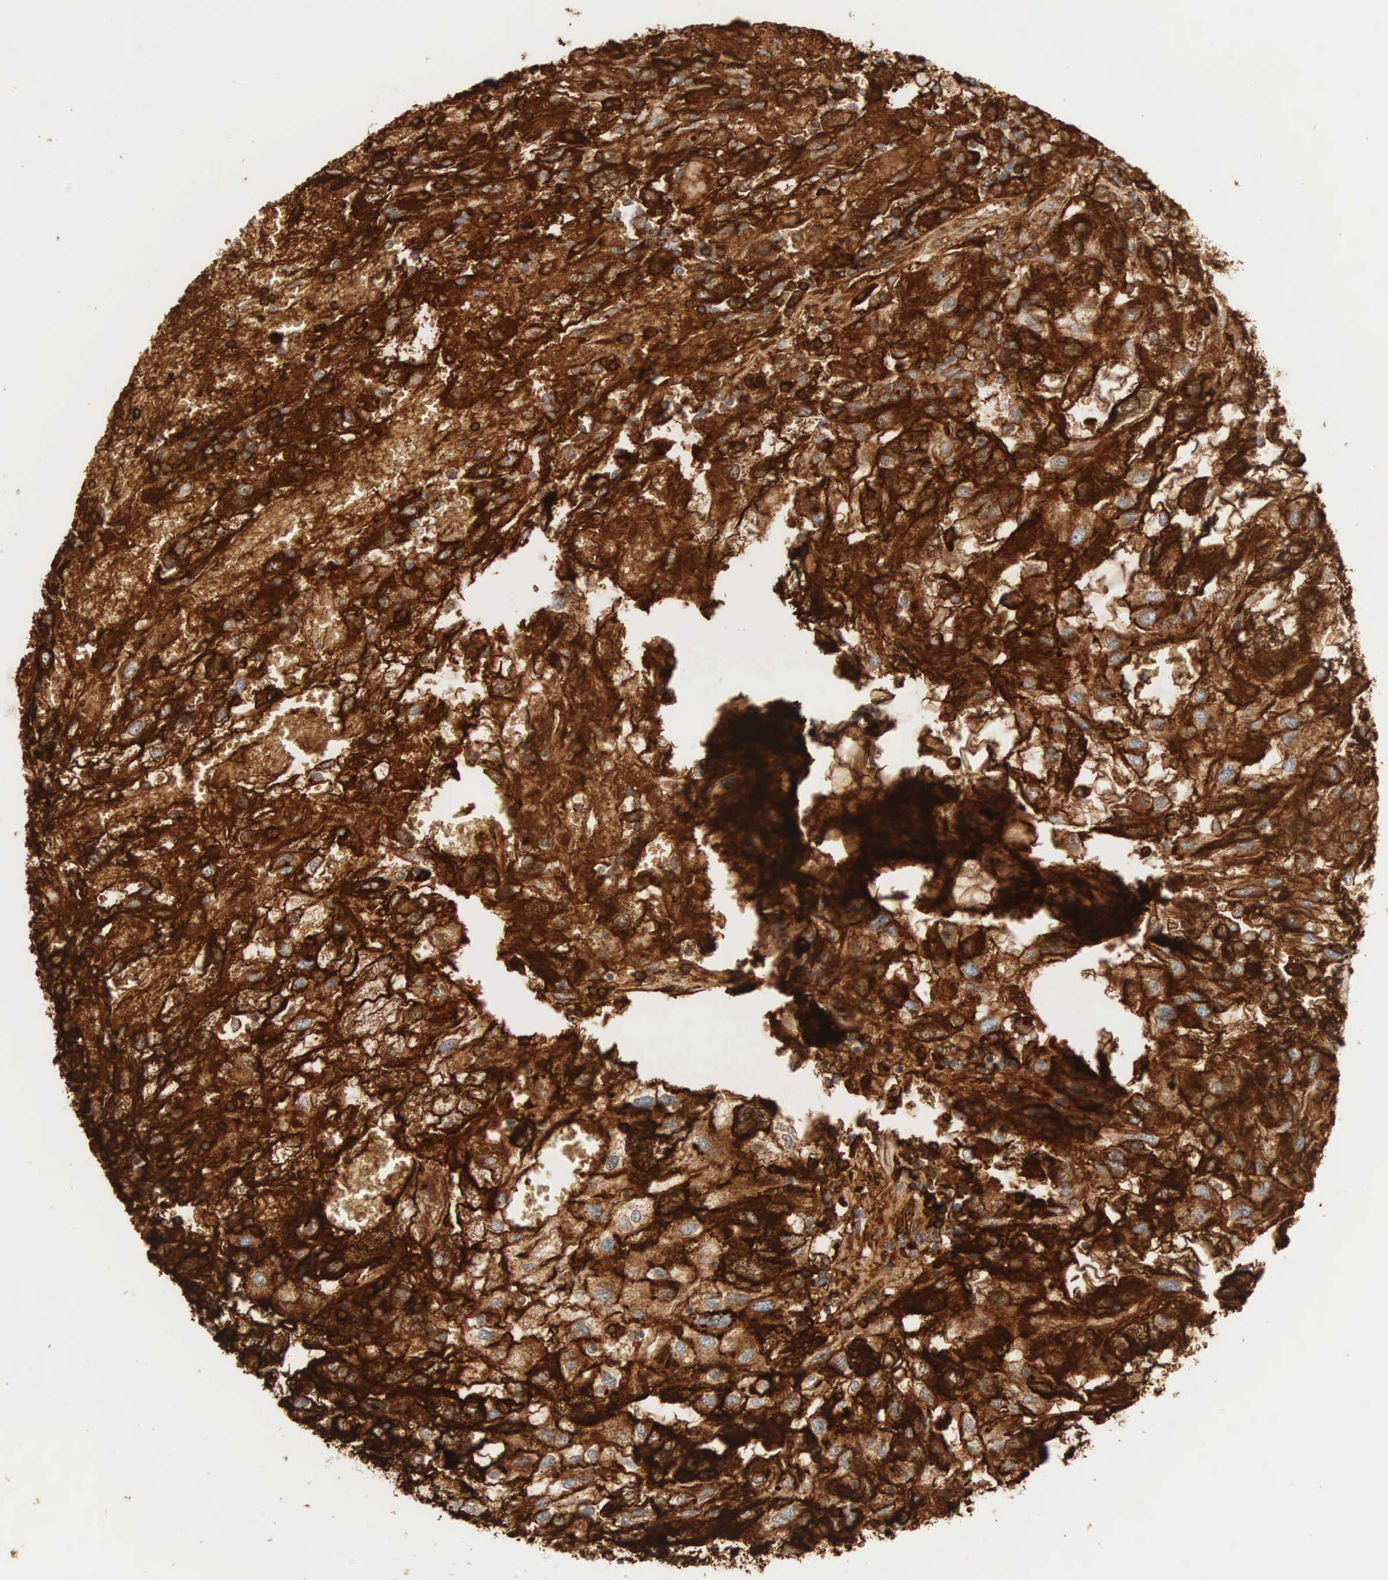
{"staining": {"intensity": "strong", "quantity": ">75%", "location": "cytoplasmic/membranous"}, "tissue": "renal cancer", "cell_type": "Tumor cells", "image_type": "cancer", "snomed": [{"axis": "morphology", "description": "Normal tissue, NOS"}, {"axis": "morphology", "description": "Adenocarcinoma, NOS"}, {"axis": "topography", "description": "Kidney"}], "caption": "Strong cytoplasmic/membranous protein positivity is seen in approximately >75% of tumor cells in renal cancer (adenocarcinoma).", "gene": "IGLC3", "patient": {"sex": "male", "age": 71}}